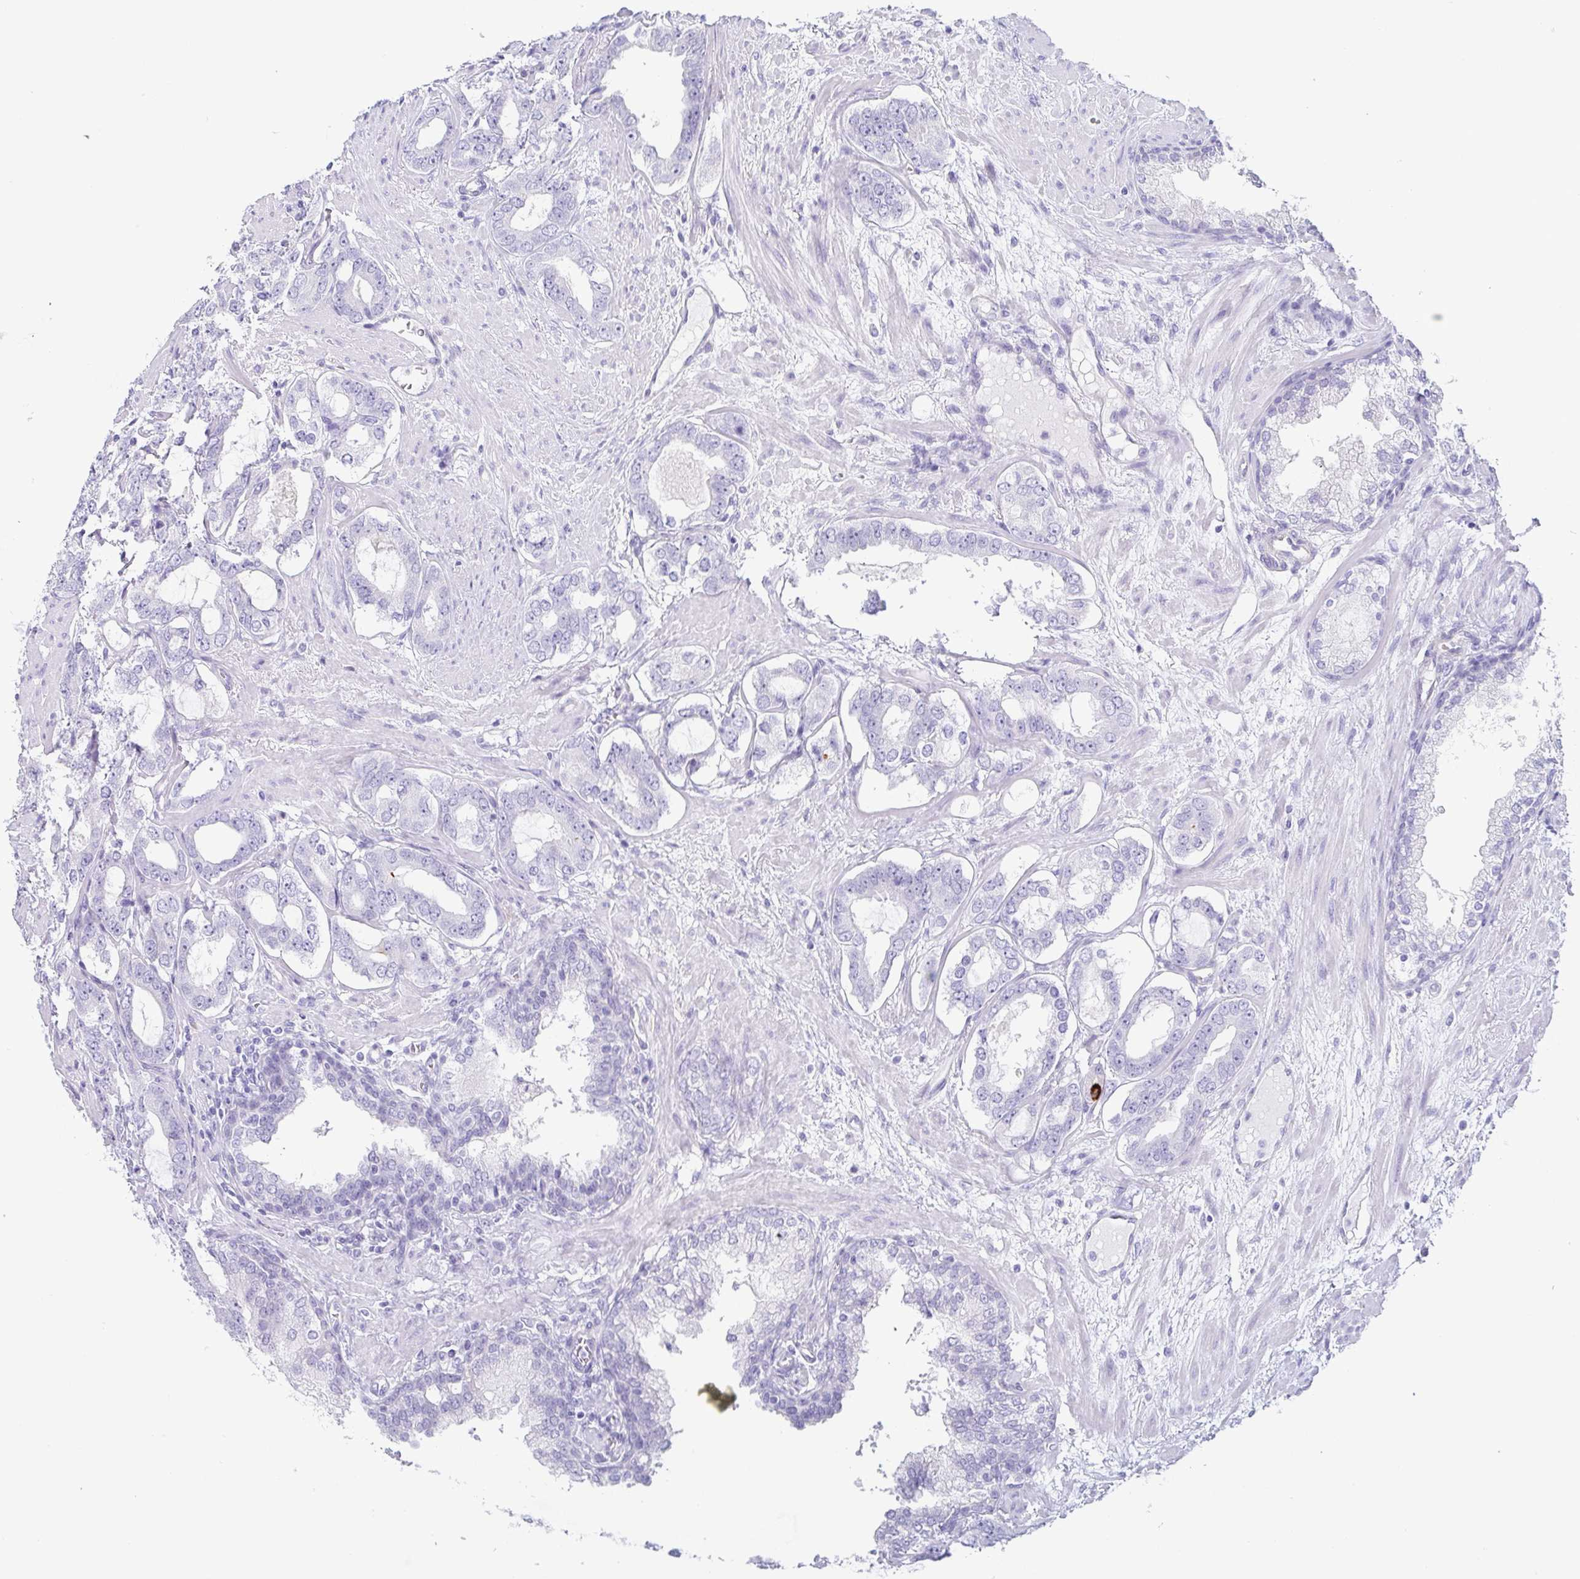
{"staining": {"intensity": "negative", "quantity": "none", "location": "none"}, "tissue": "prostate cancer", "cell_type": "Tumor cells", "image_type": "cancer", "snomed": [{"axis": "morphology", "description": "Adenocarcinoma, High grade"}, {"axis": "topography", "description": "Prostate"}], "caption": "Immunohistochemistry of human prostate adenocarcinoma (high-grade) reveals no positivity in tumor cells.", "gene": "PRR4", "patient": {"sex": "male", "age": 75}}